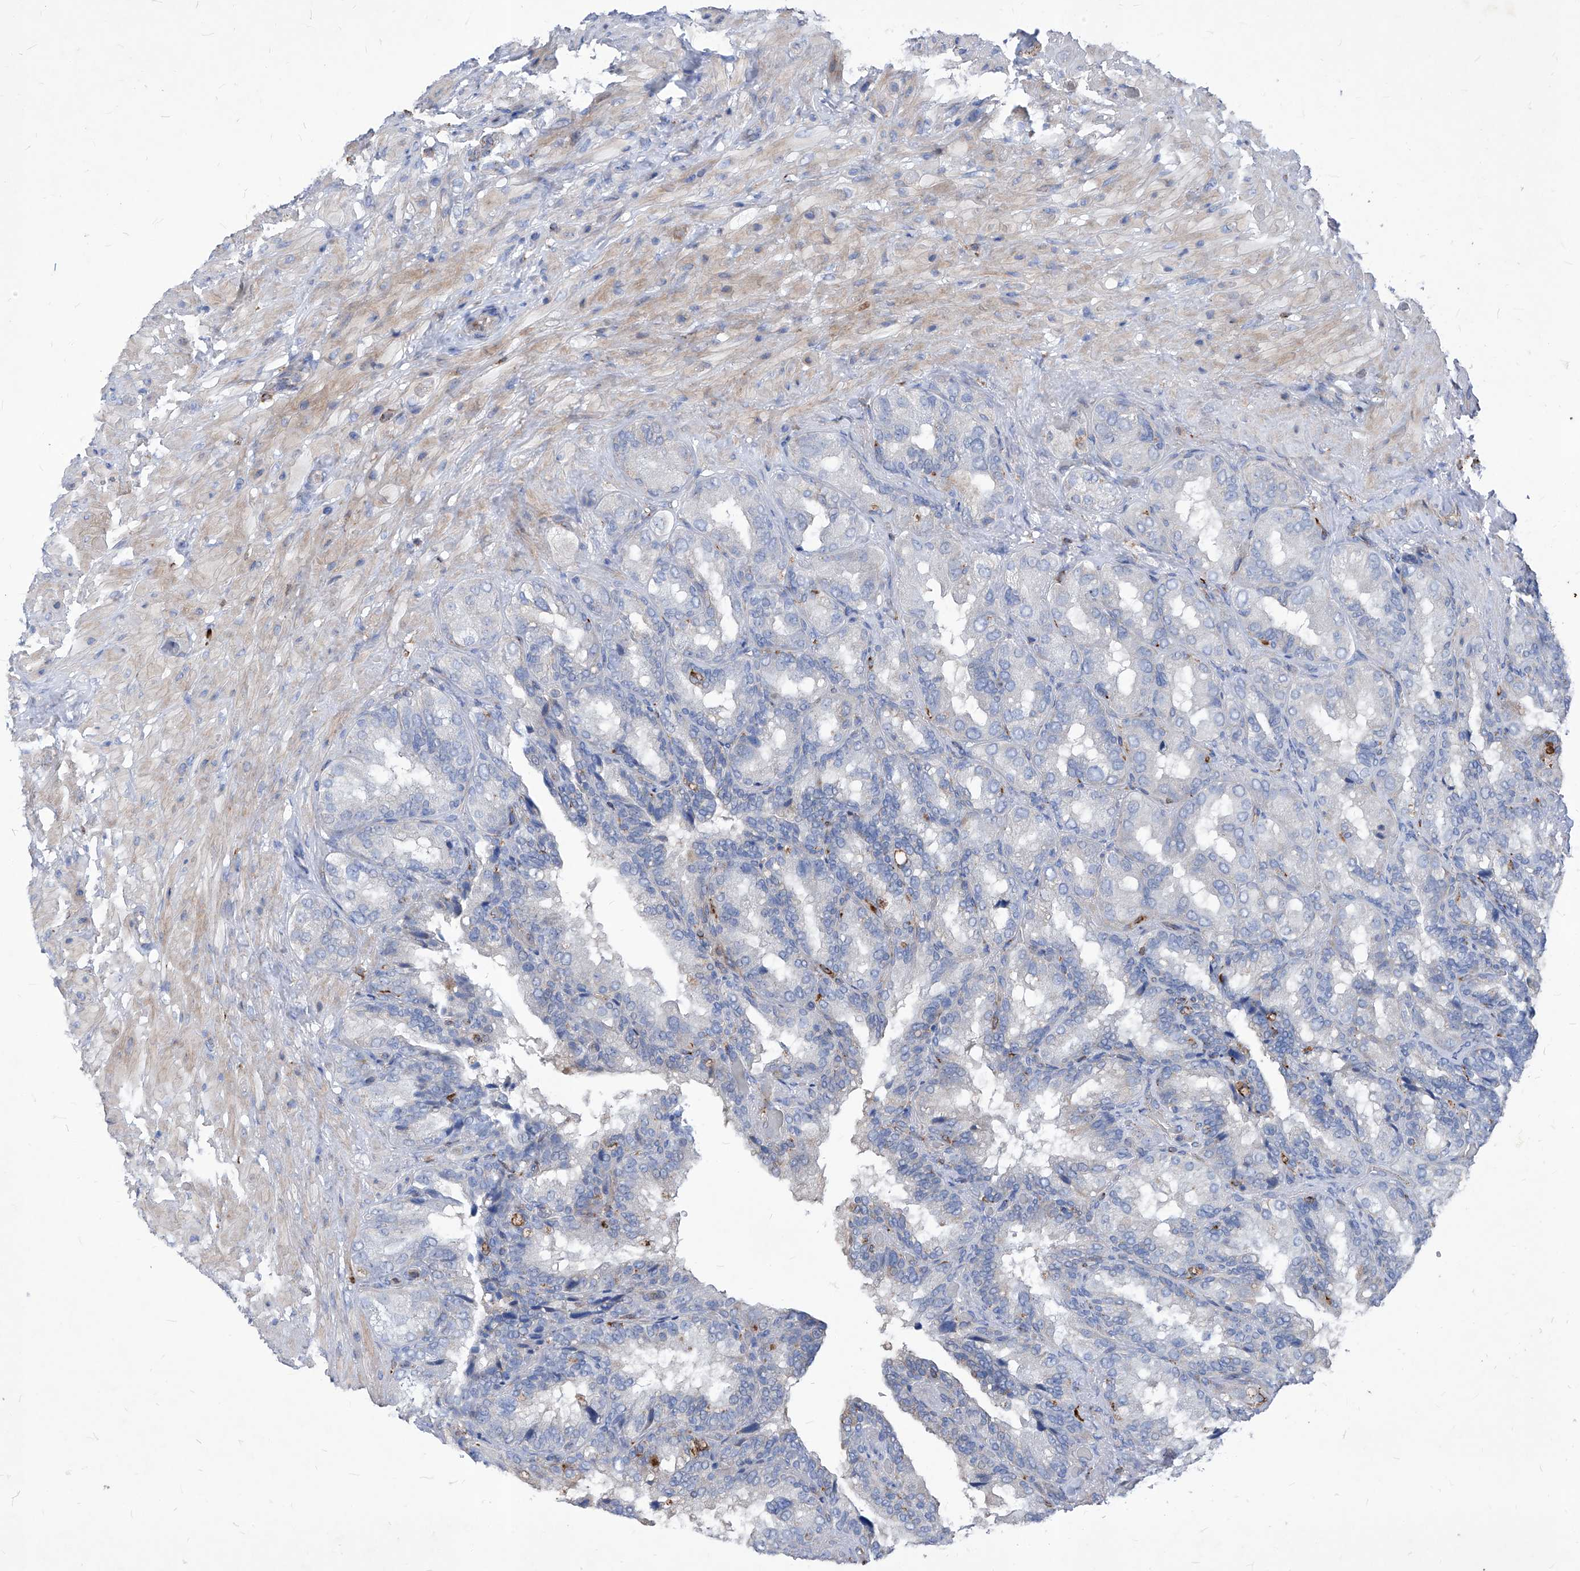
{"staining": {"intensity": "negative", "quantity": "none", "location": "none"}, "tissue": "seminal vesicle", "cell_type": "Glandular cells", "image_type": "normal", "snomed": [{"axis": "morphology", "description": "Normal tissue, NOS"}, {"axis": "topography", "description": "Seminal veicle"}, {"axis": "topography", "description": "Peripheral nerve tissue"}], "caption": "Photomicrograph shows no significant protein staining in glandular cells of normal seminal vesicle. Nuclei are stained in blue.", "gene": "UBOX5", "patient": {"sex": "male", "age": 63}}